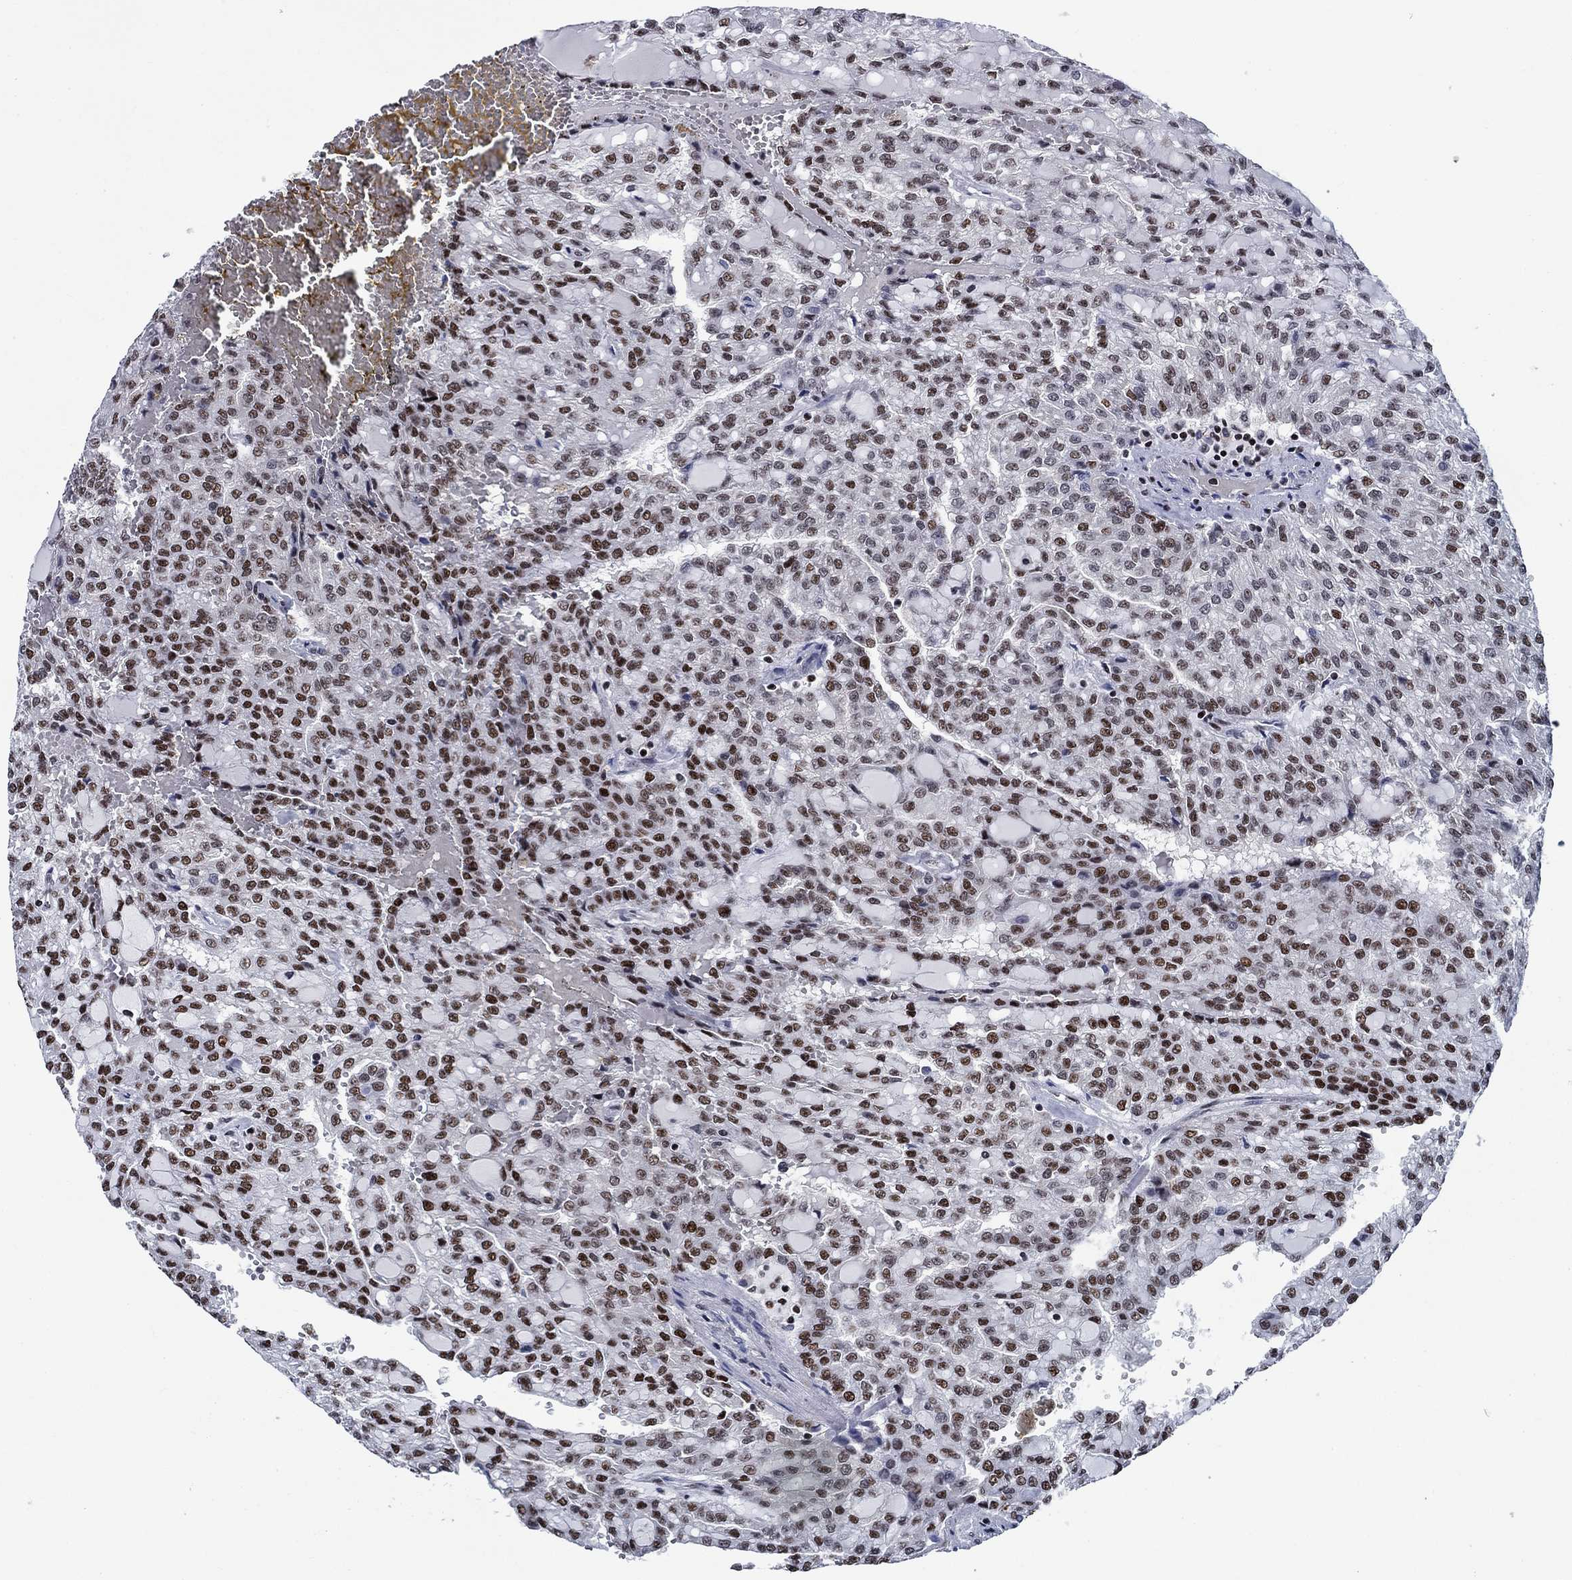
{"staining": {"intensity": "strong", "quantity": "25%-75%", "location": "nuclear"}, "tissue": "renal cancer", "cell_type": "Tumor cells", "image_type": "cancer", "snomed": [{"axis": "morphology", "description": "Adenocarcinoma, NOS"}, {"axis": "topography", "description": "Kidney"}], "caption": "Immunohistochemical staining of human renal adenocarcinoma reveals strong nuclear protein positivity in approximately 25%-75% of tumor cells.", "gene": "RPRD1B", "patient": {"sex": "male", "age": 63}}